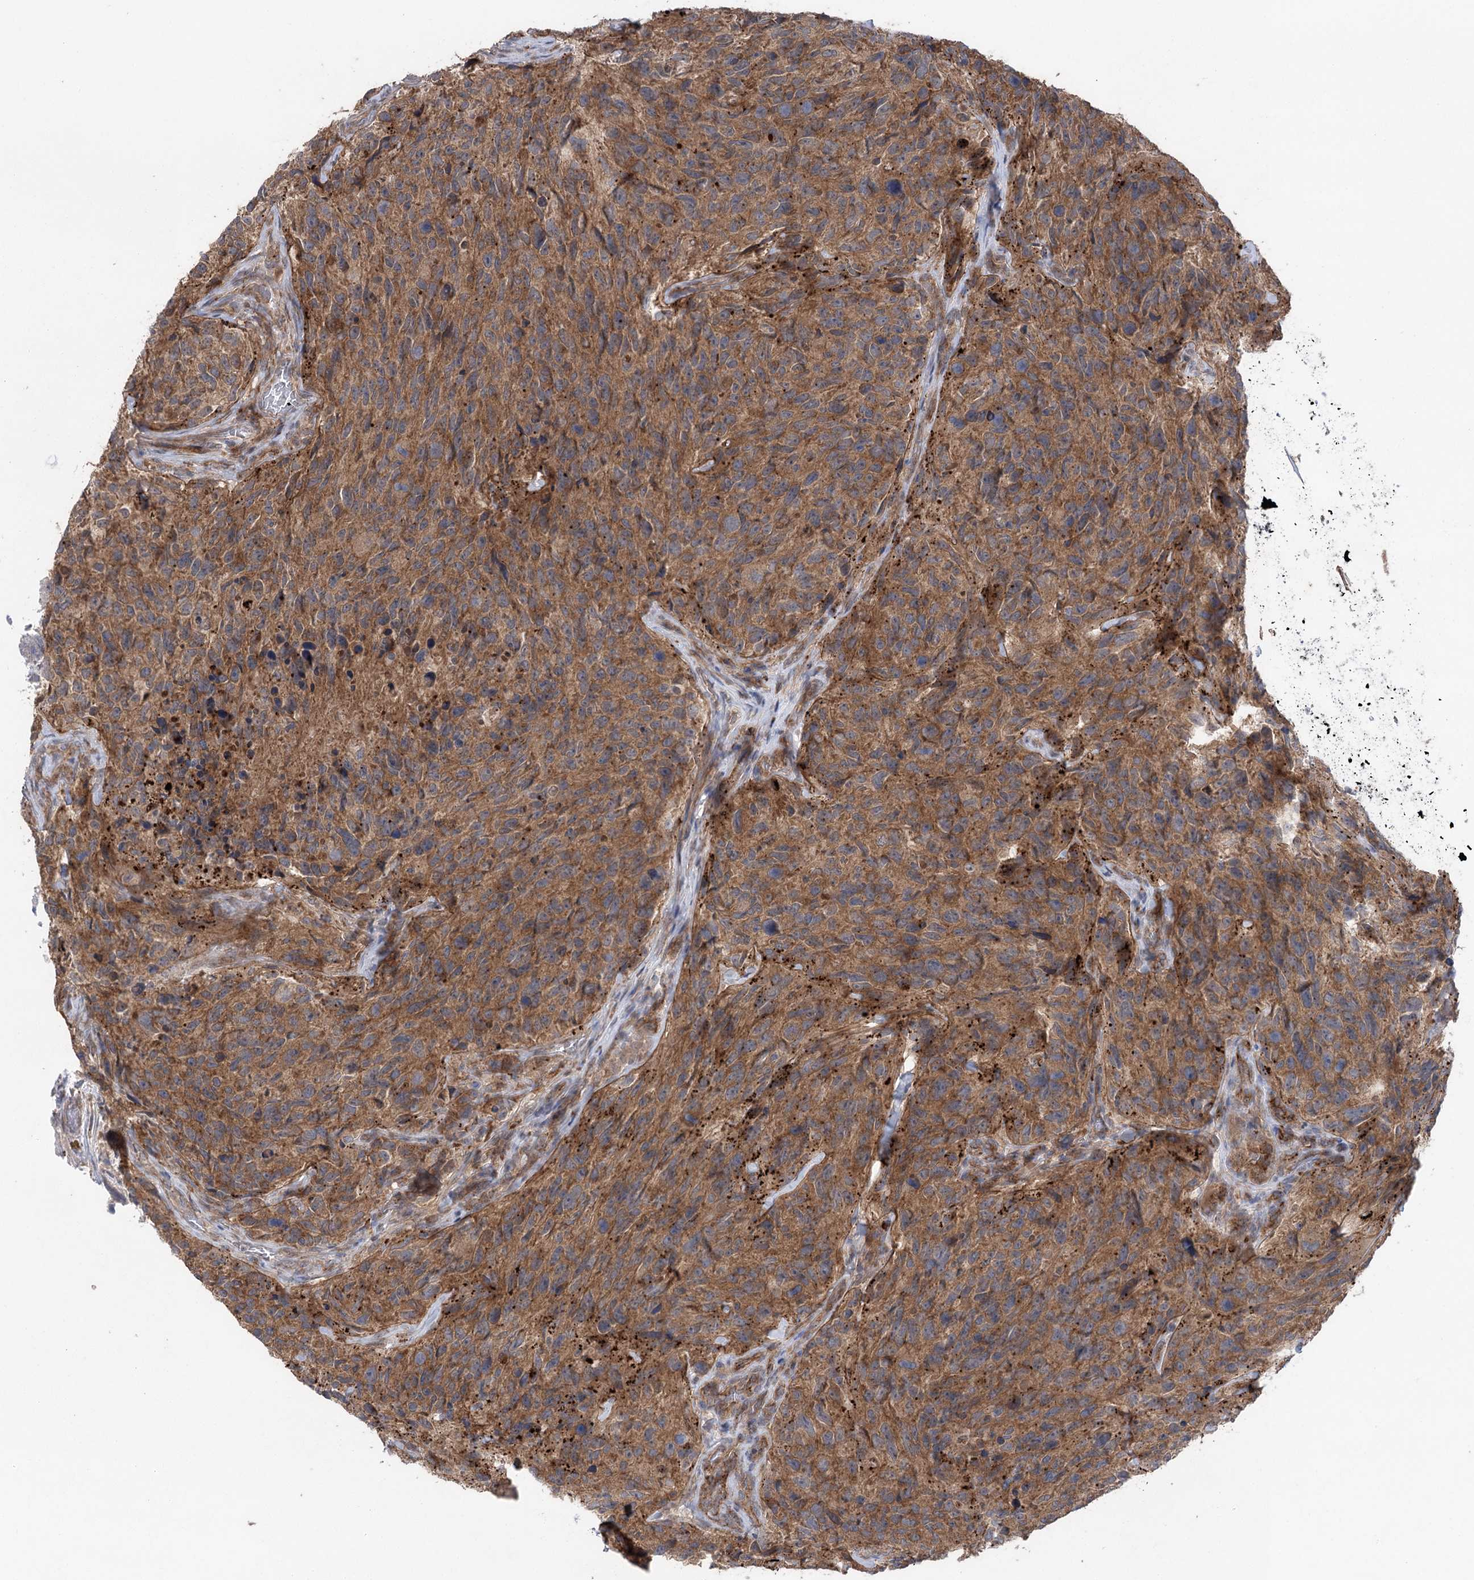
{"staining": {"intensity": "moderate", "quantity": ">75%", "location": "cytoplasmic/membranous"}, "tissue": "glioma", "cell_type": "Tumor cells", "image_type": "cancer", "snomed": [{"axis": "morphology", "description": "Glioma, malignant, High grade"}, {"axis": "topography", "description": "Brain"}], "caption": "Brown immunohistochemical staining in glioma exhibits moderate cytoplasmic/membranous expression in approximately >75% of tumor cells.", "gene": "METTL24", "patient": {"sex": "male", "age": 69}}